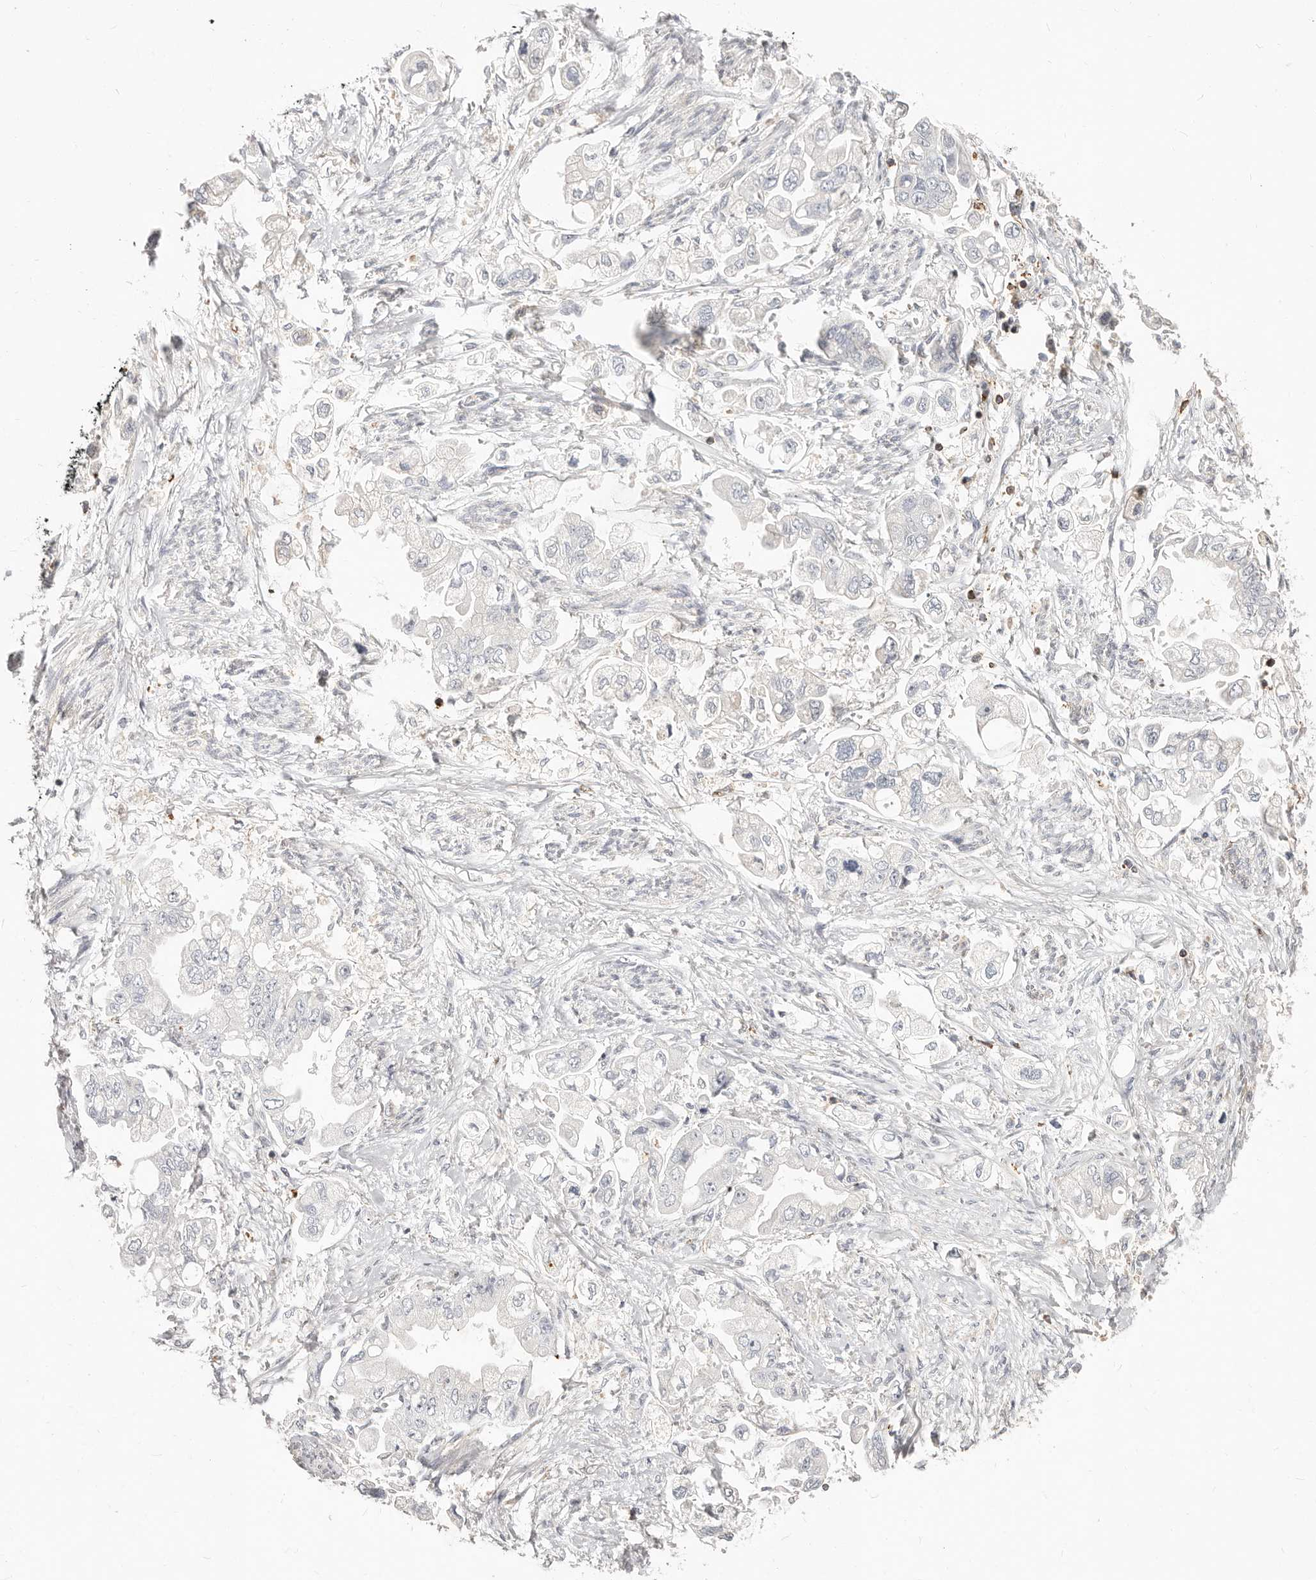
{"staining": {"intensity": "negative", "quantity": "none", "location": "none"}, "tissue": "stomach cancer", "cell_type": "Tumor cells", "image_type": "cancer", "snomed": [{"axis": "morphology", "description": "Adenocarcinoma, NOS"}, {"axis": "topography", "description": "Stomach"}], "caption": "Protein analysis of stomach cancer (adenocarcinoma) exhibits no significant staining in tumor cells.", "gene": "TMEM63B", "patient": {"sex": "male", "age": 62}}